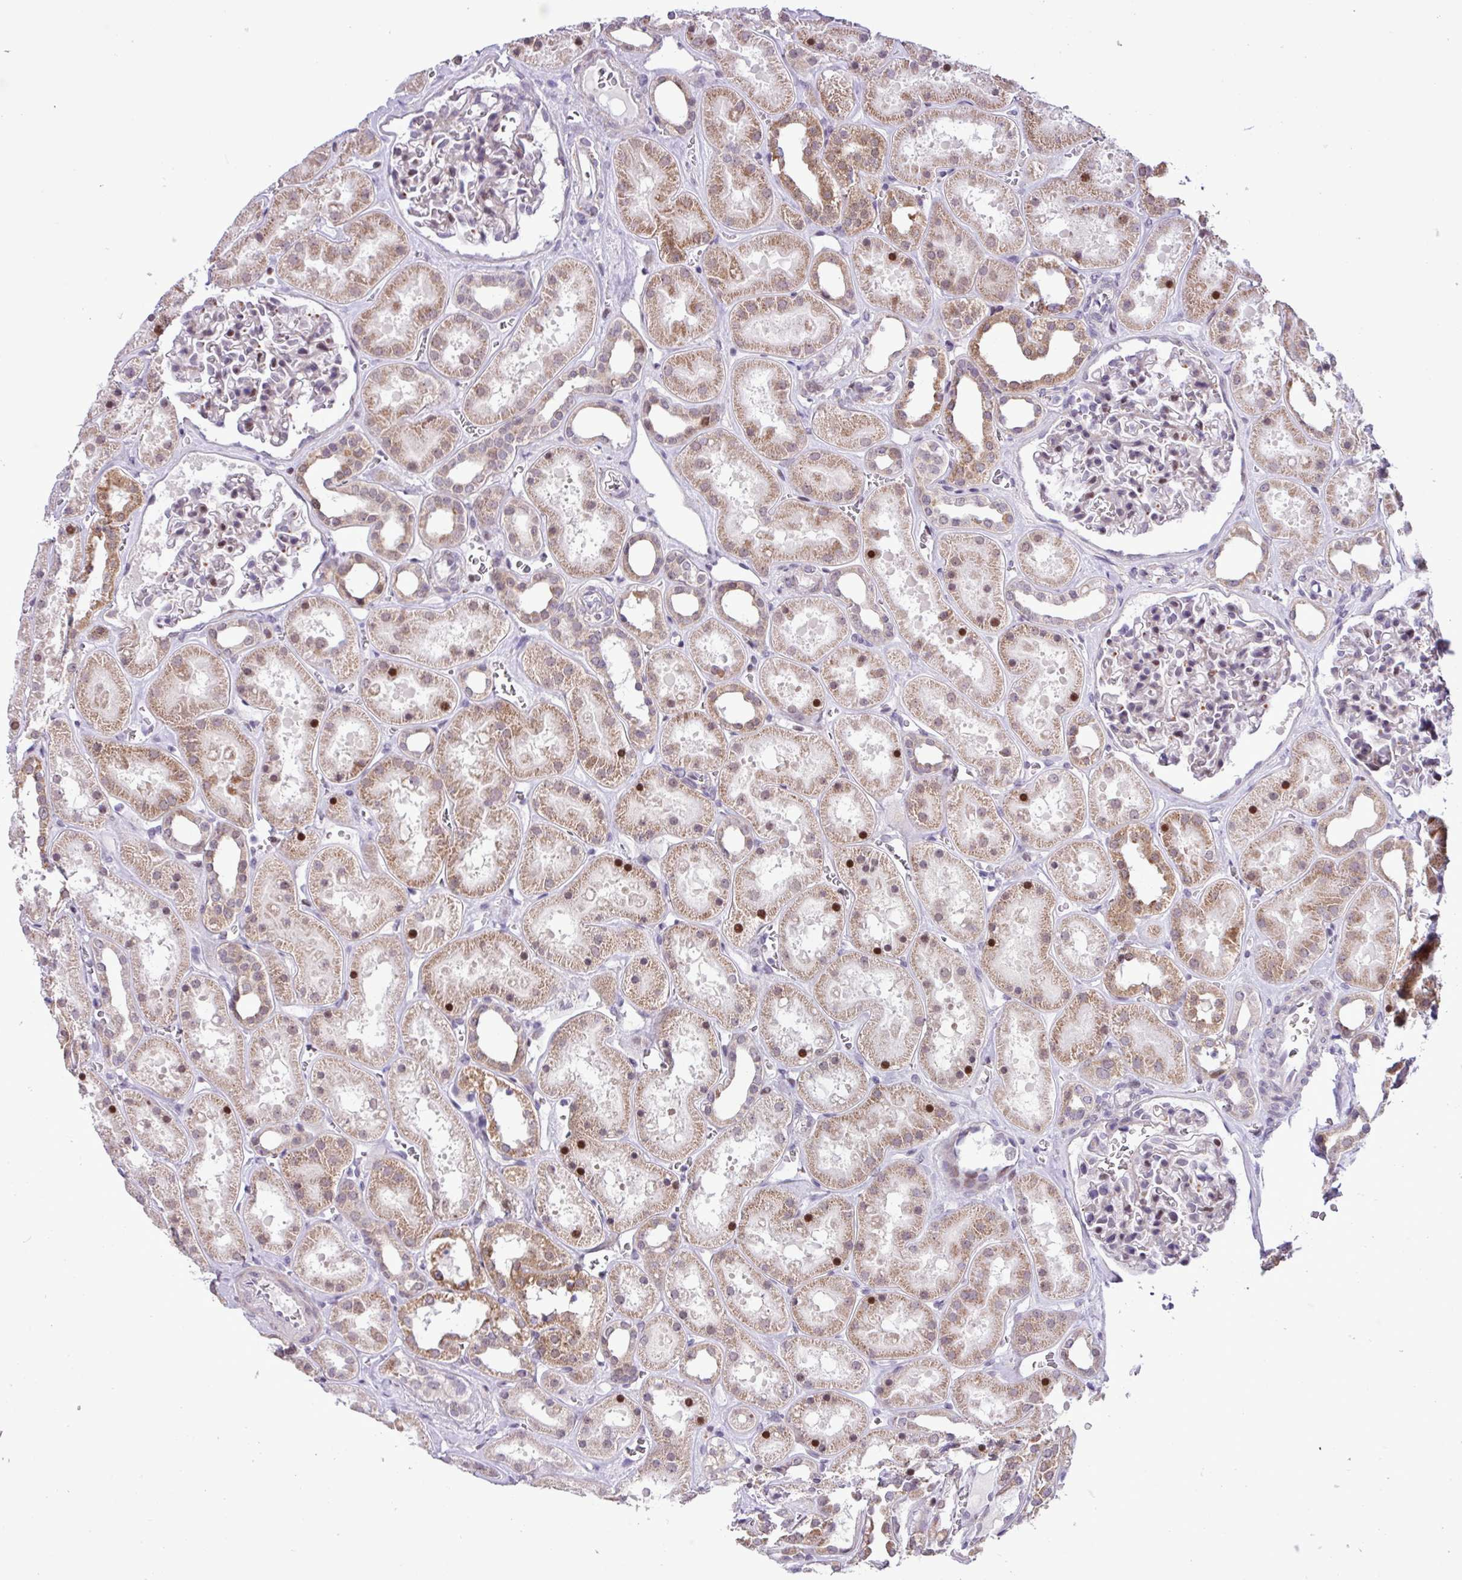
{"staining": {"intensity": "moderate", "quantity": "<25%", "location": "nuclear"}, "tissue": "kidney", "cell_type": "Cells in glomeruli", "image_type": "normal", "snomed": [{"axis": "morphology", "description": "Normal tissue, NOS"}, {"axis": "topography", "description": "Kidney"}], "caption": "The histopathology image shows a brown stain indicating the presence of a protein in the nuclear of cells in glomeruli in kidney. (Stains: DAB in brown, nuclei in blue, Microscopy: brightfield microscopy at high magnification).", "gene": "ZNF354A", "patient": {"sex": "female", "age": 41}}